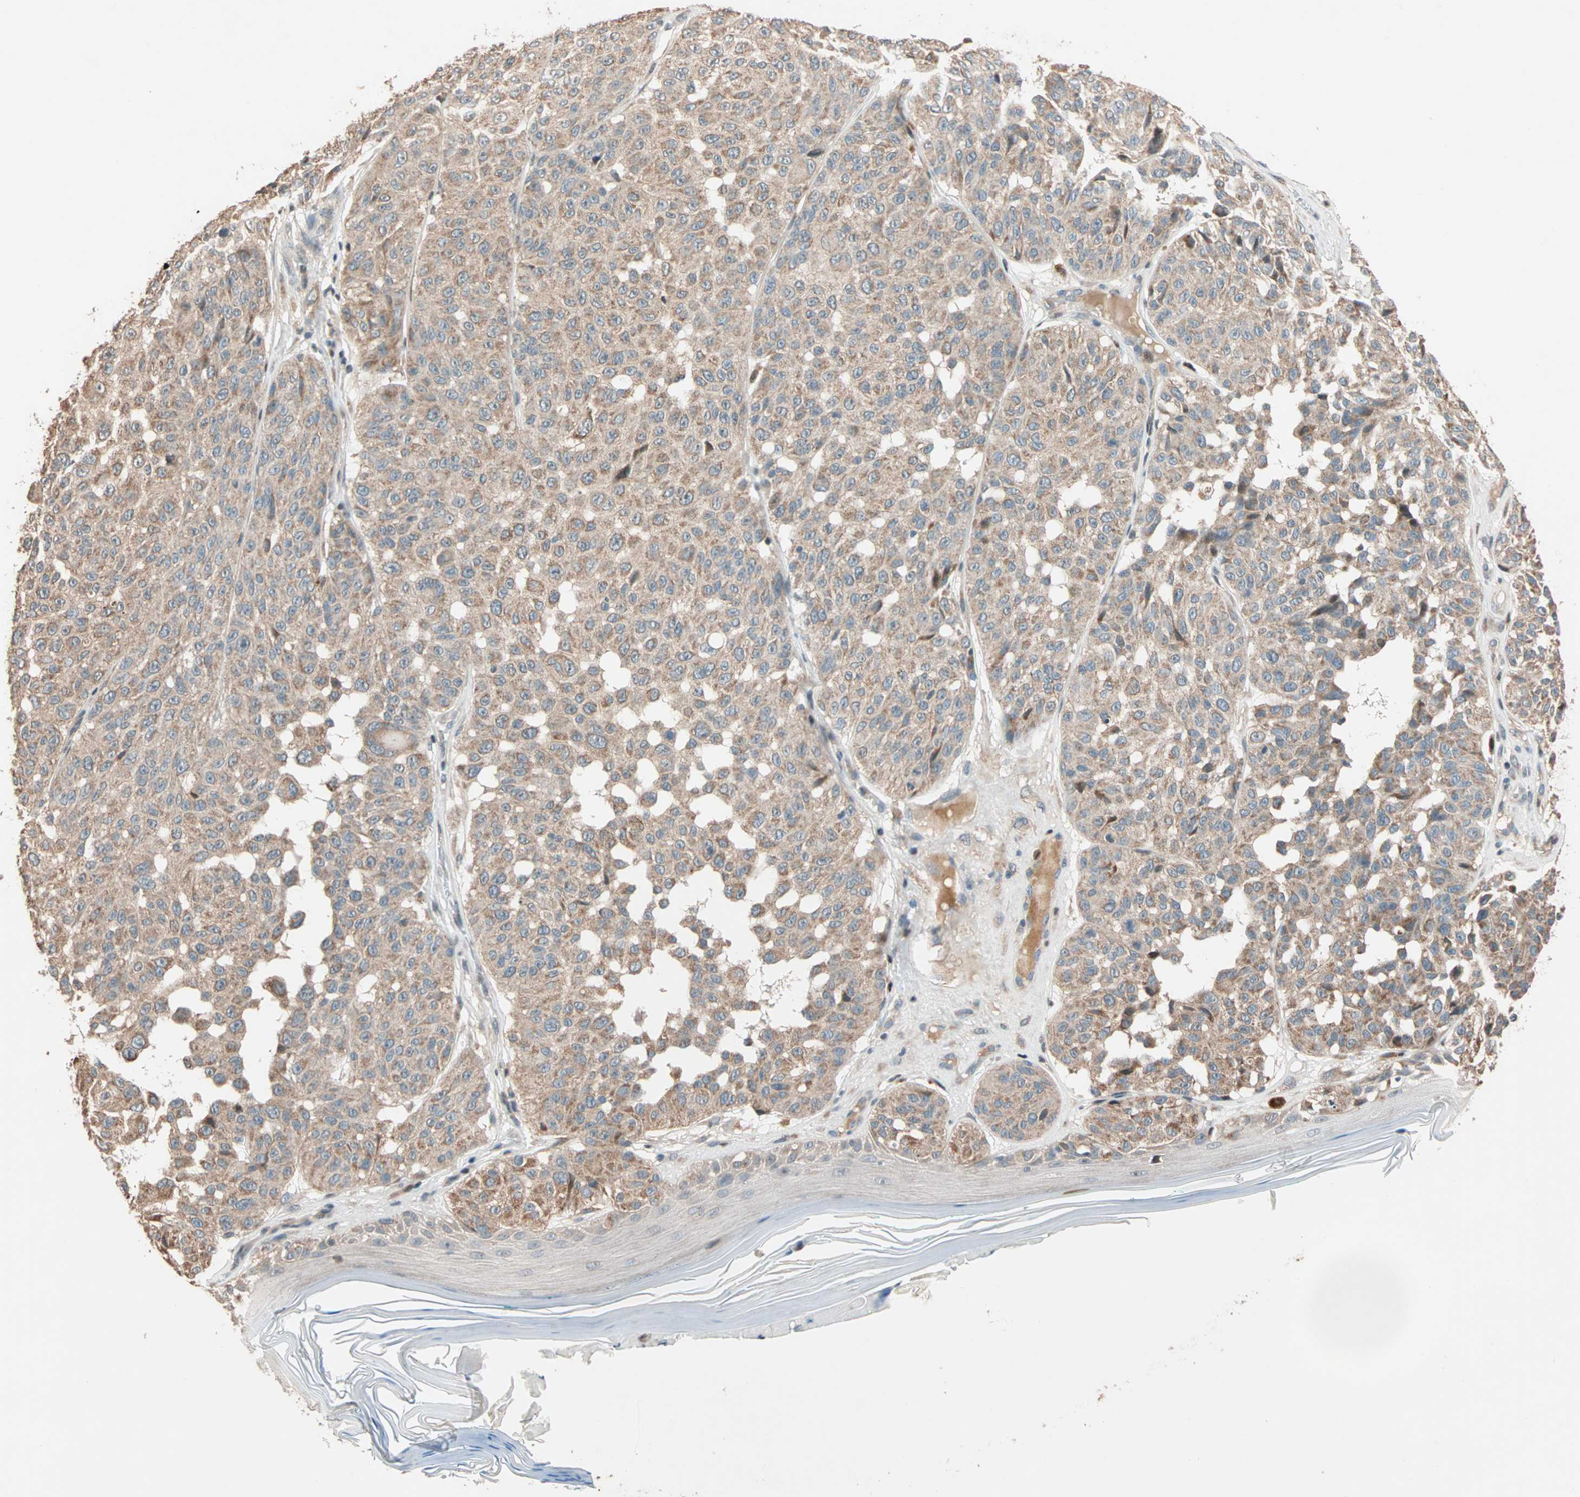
{"staining": {"intensity": "moderate", "quantity": ">75%", "location": "cytoplasmic/membranous"}, "tissue": "melanoma", "cell_type": "Tumor cells", "image_type": "cancer", "snomed": [{"axis": "morphology", "description": "Malignant melanoma, NOS"}, {"axis": "topography", "description": "Skin"}], "caption": "IHC of malignant melanoma shows medium levels of moderate cytoplasmic/membranous expression in about >75% of tumor cells.", "gene": "HECW1", "patient": {"sex": "female", "age": 46}}